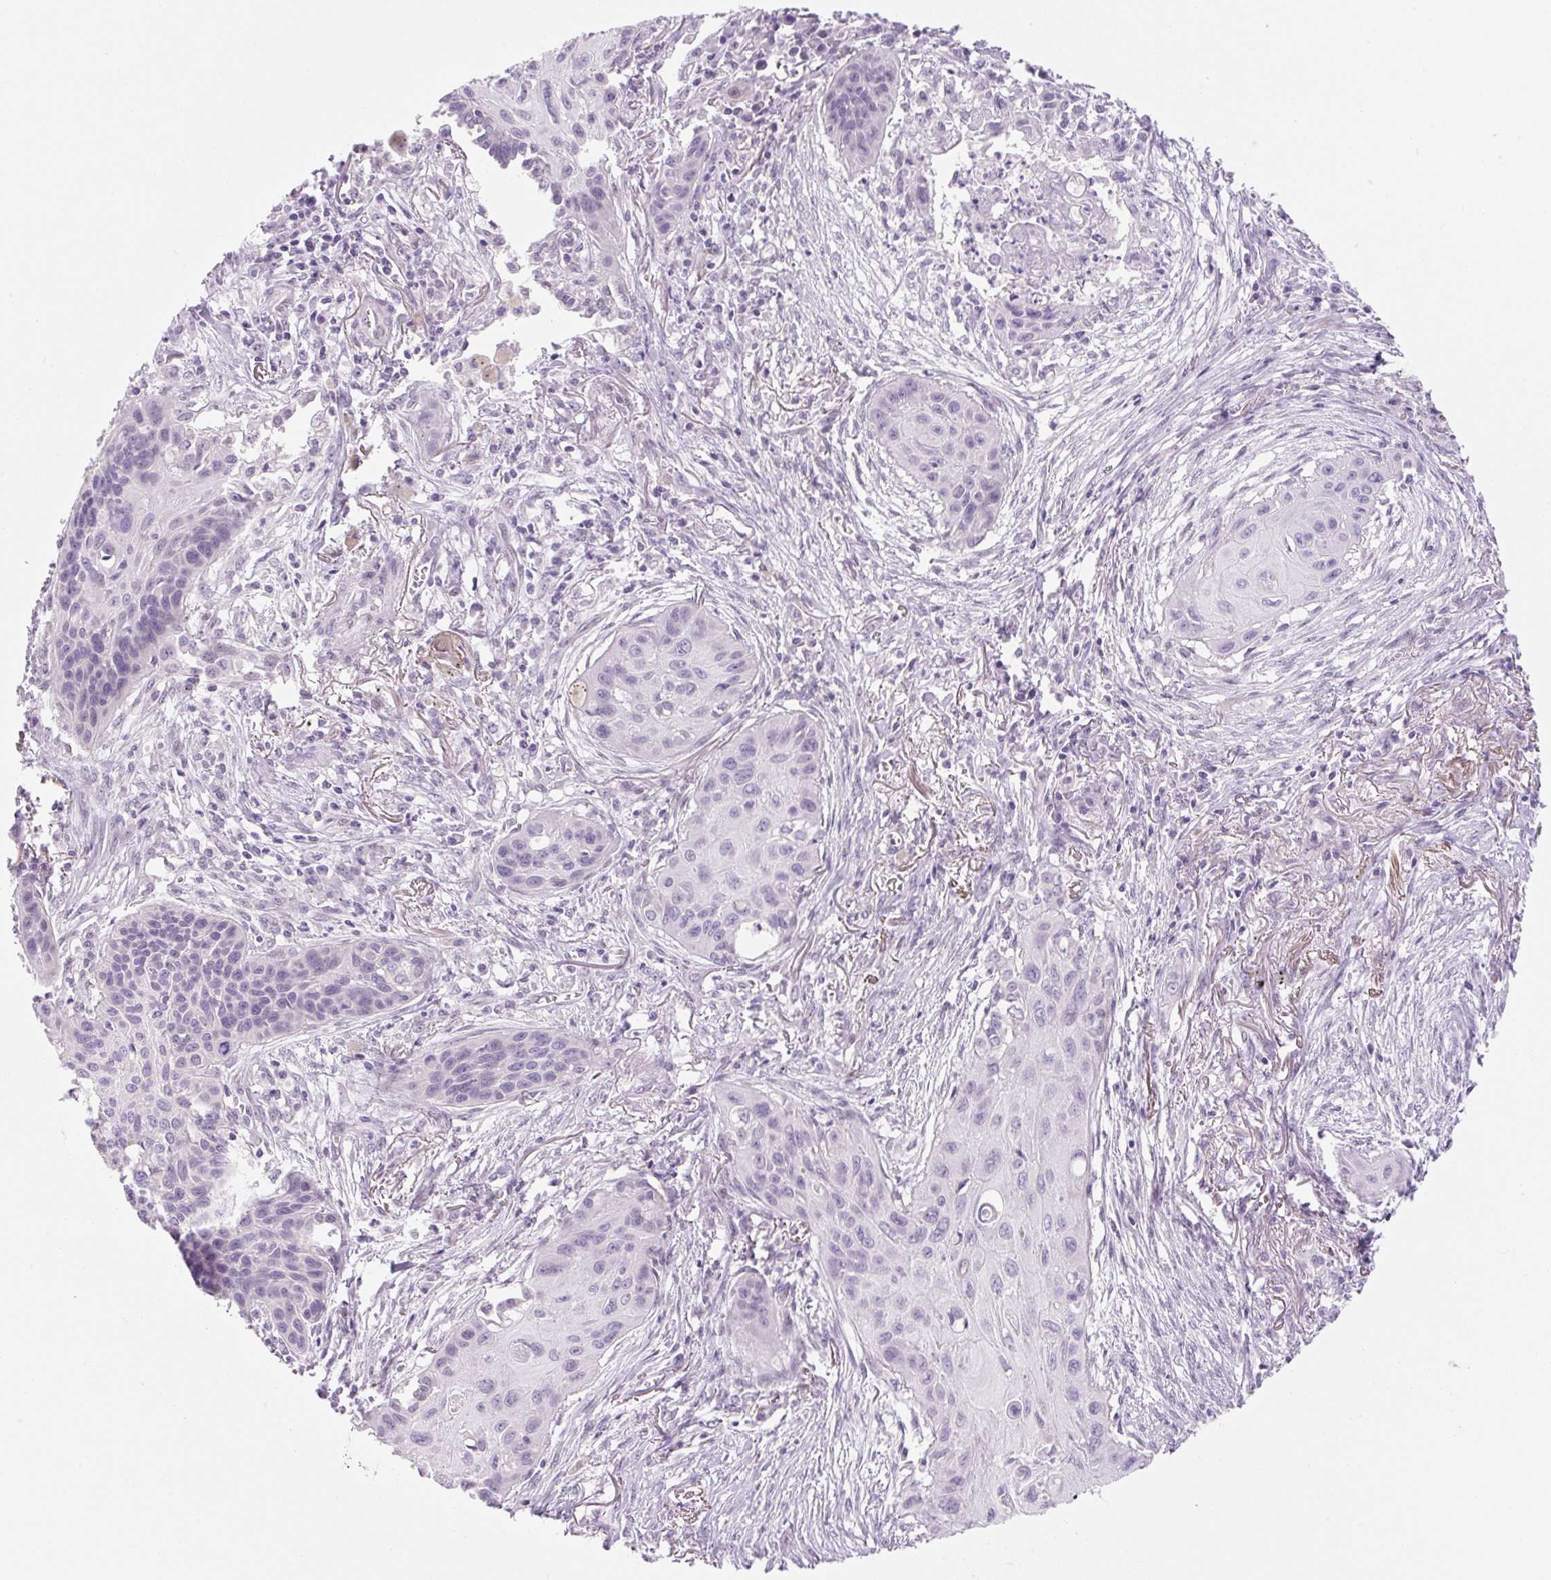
{"staining": {"intensity": "negative", "quantity": "none", "location": "none"}, "tissue": "lung cancer", "cell_type": "Tumor cells", "image_type": "cancer", "snomed": [{"axis": "morphology", "description": "Squamous cell carcinoma, NOS"}, {"axis": "topography", "description": "Lung"}], "caption": "A high-resolution micrograph shows immunohistochemistry (IHC) staining of lung cancer (squamous cell carcinoma), which shows no significant staining in tumor cells.", "gene": "SYNE3", "patient": {"sex": "male", "age": 71}}